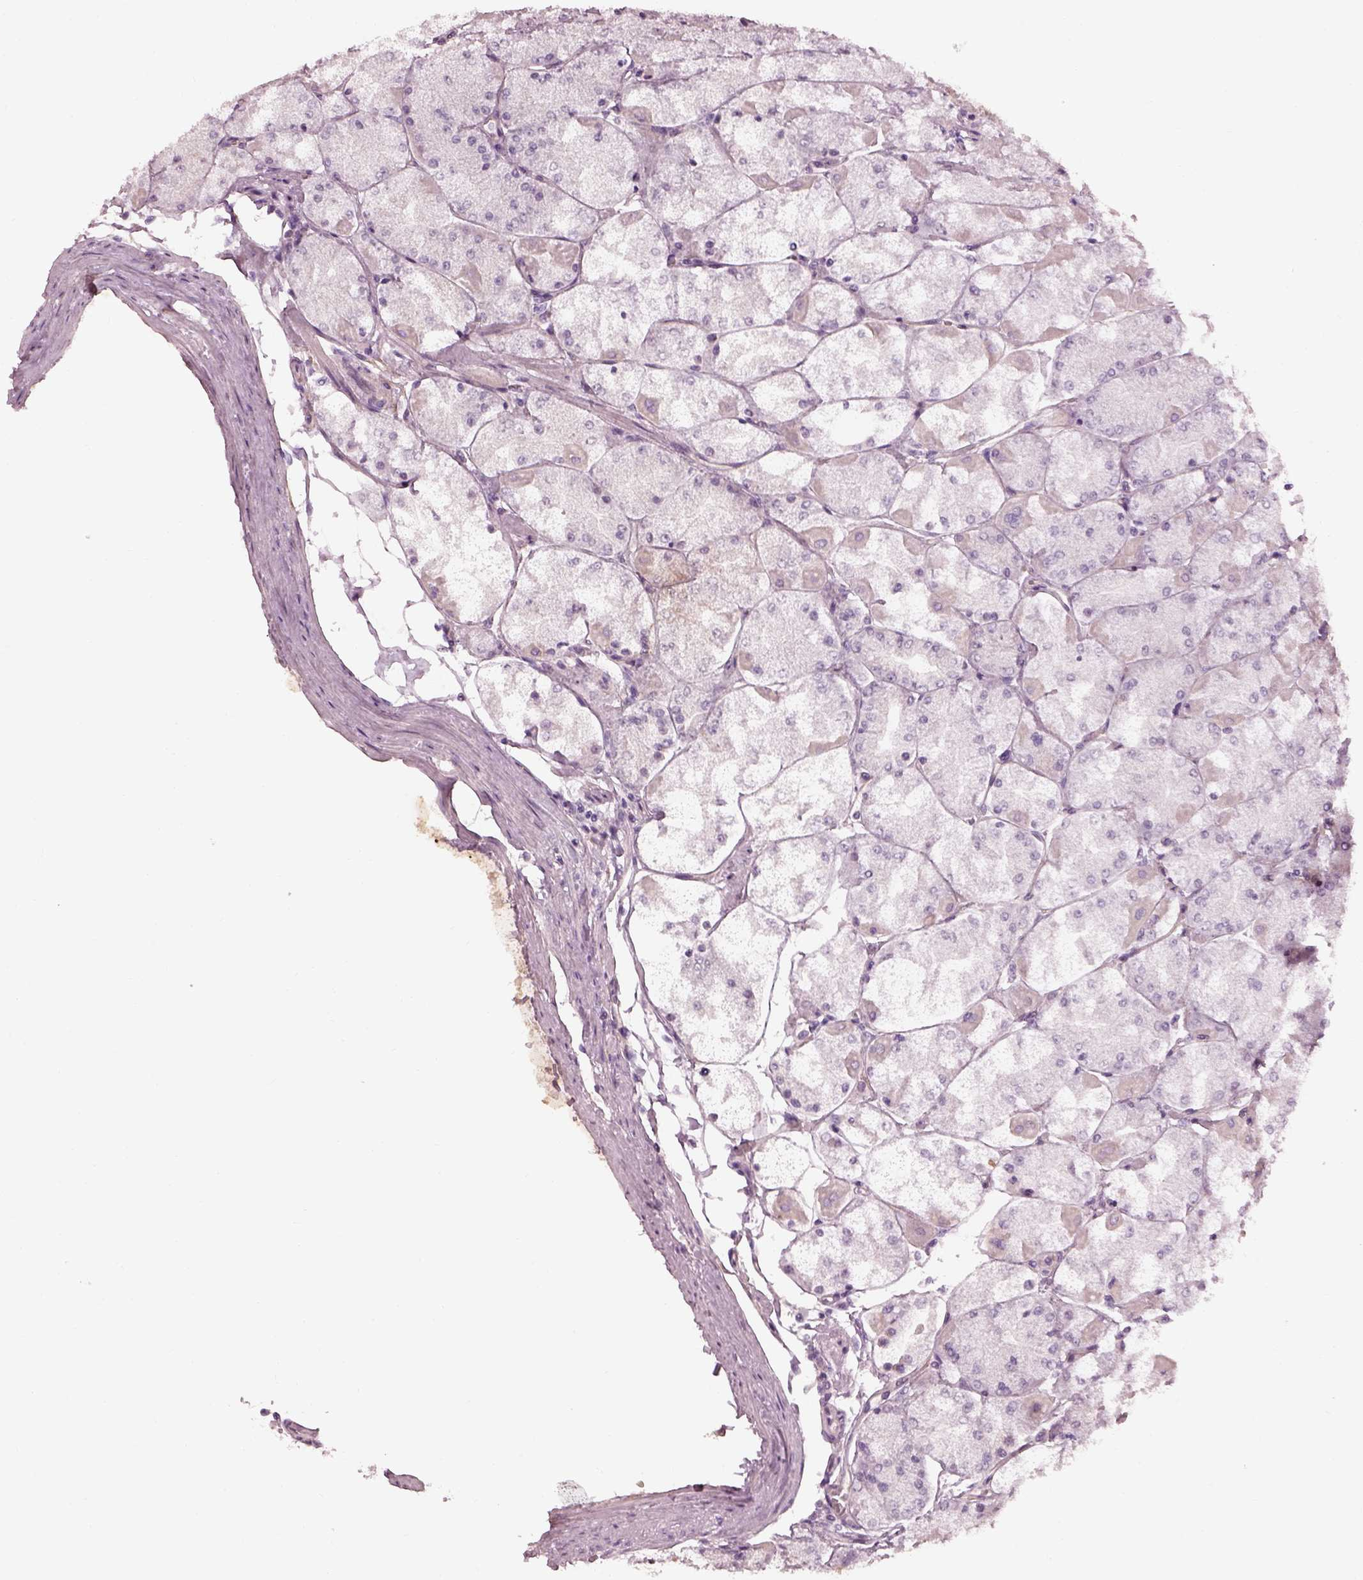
{"staining": {"intensity": "negative", "quantity": "none", "location": "none"}, "tissue": "stomach", "cell_type": "Glandular cells", "image_type": "normal", "snomed": [{"axis": "morphology", "description": "Normal tissue, NOS"}, {"axis": "topography", "description": "Stomach, upper"}], "caption": "Immunohistochemistry of benign stomach exhibits no staining in glandular cells. (DAB (3,3'-diaminobenzidine) immunohistochemistry (IHC) visualized using brightfield microscopy, high magnification).", "gene": "CACNG4", "patient": {"sex": "male", "age": 60}}